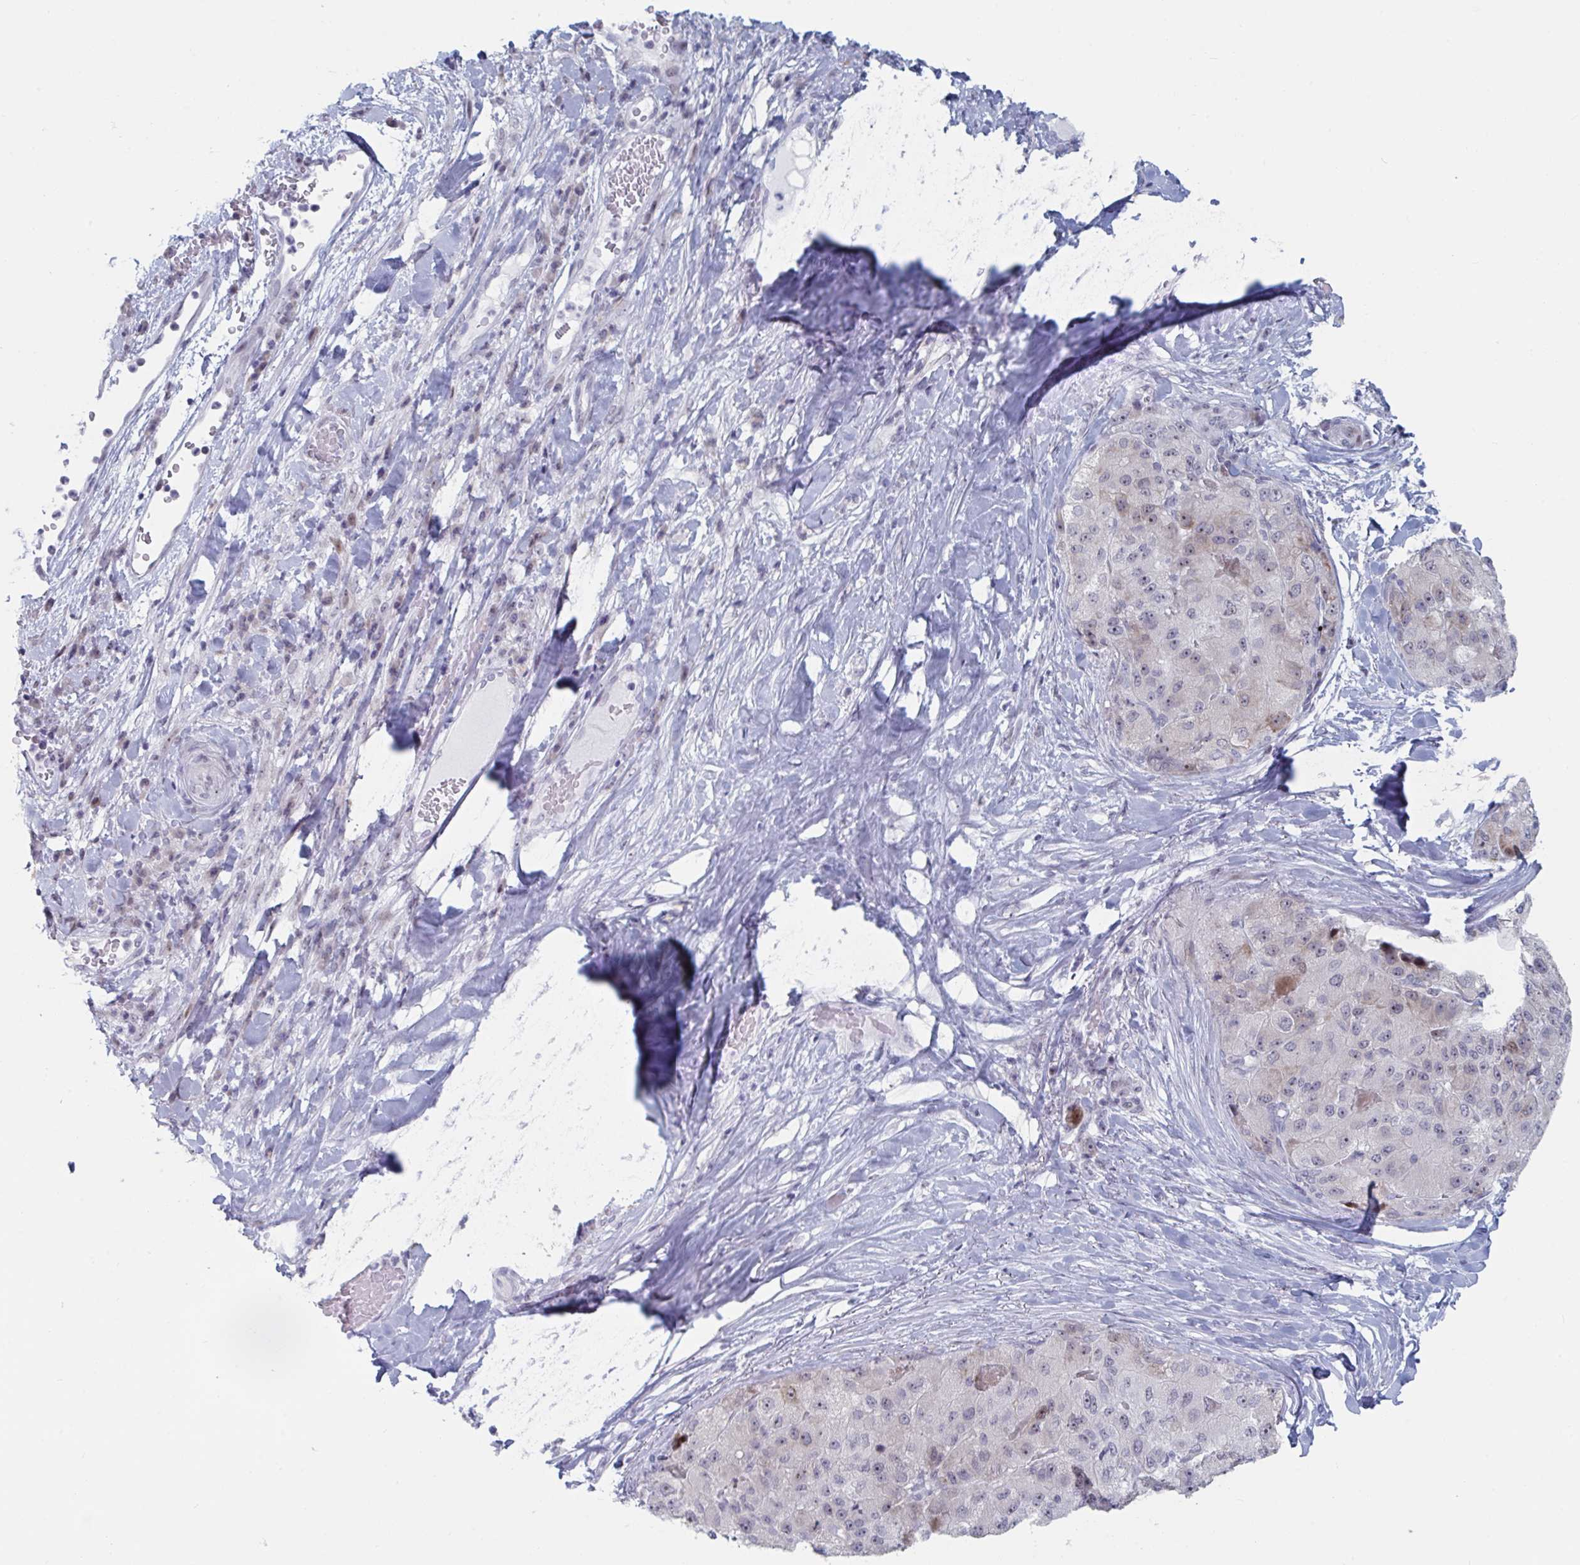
{"staining": {"intensity": "moderate", "quantity": "25%-75%", "location": "nuclear"}, "tissue": "liver cancer", "cell_type": "Tumor cells", "image_type": "cancer", "snomed": [{"axis": "morphology", "description": "Carcinoma, Hepatocellular, NOS"}, {"axis": "topography", "description": "Liver"}], "caption": "Liver cancer (hepatocellular carcinoma) tissue exhibits moderate nuclear expression in about 25%-75% of tumor cells", "gene": "NR1H2", "patient": {"sex": "male", "age": 80}}